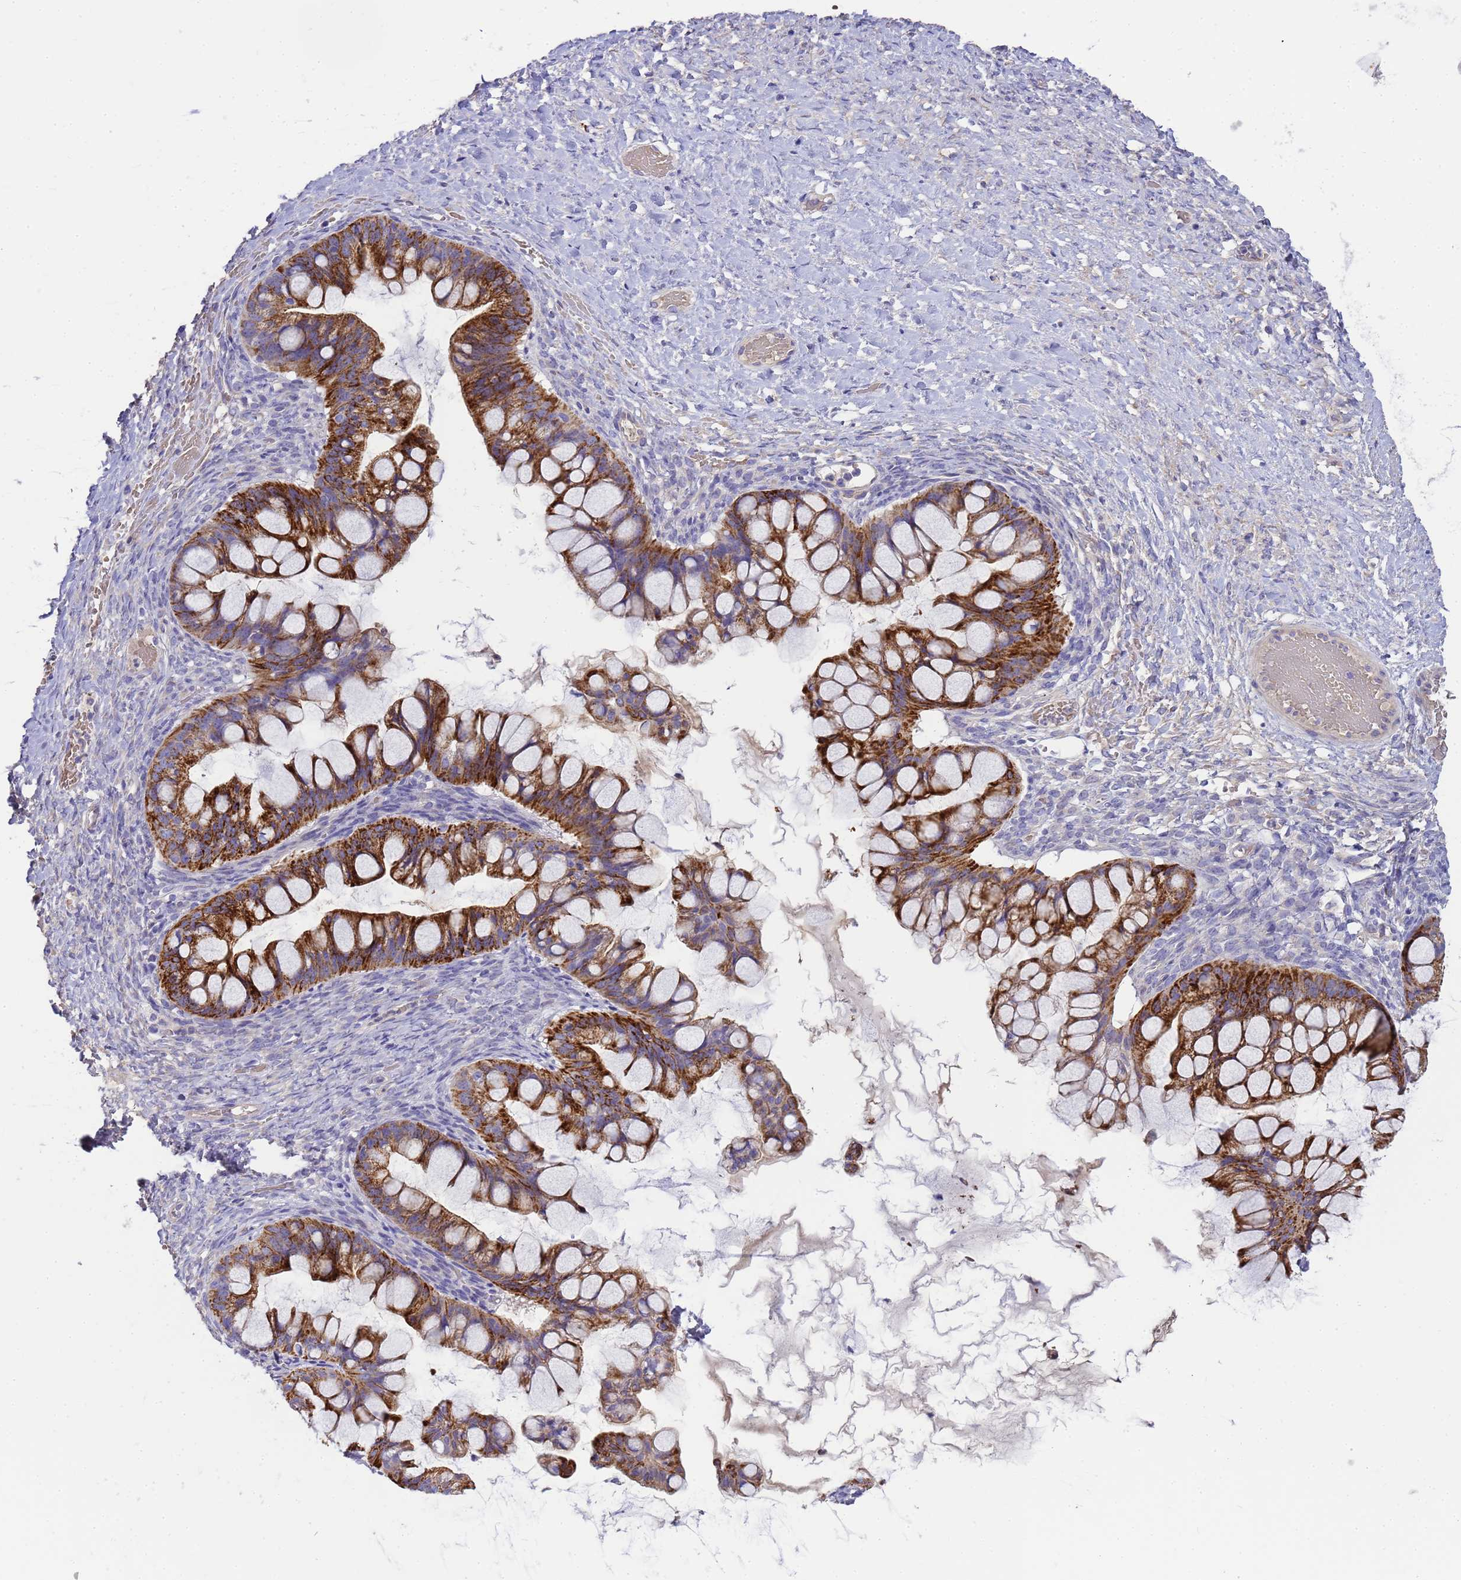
{"staining": {"intensity": "strong", "quantity": ">75%", "location": "cytoplasmic/membranous"}, "tissue": "ovarian cancer", "cell_type": "Tumor cells", "image_type": "cancer", "snomed": [{"axis": "morphology", "description": "Cystadenocarcinoma, mucinous, NOS"}, {"axis": "topography", "description": "Ovary"}], "caption": "Mucinous cystadenocarcinoma (ovarian) tissue displays strong cytoplasmic/membranous expression in about >75% of tumor cells", "gene": "RIPPLY2", "patient": {"sex": "female", "age": 73}}